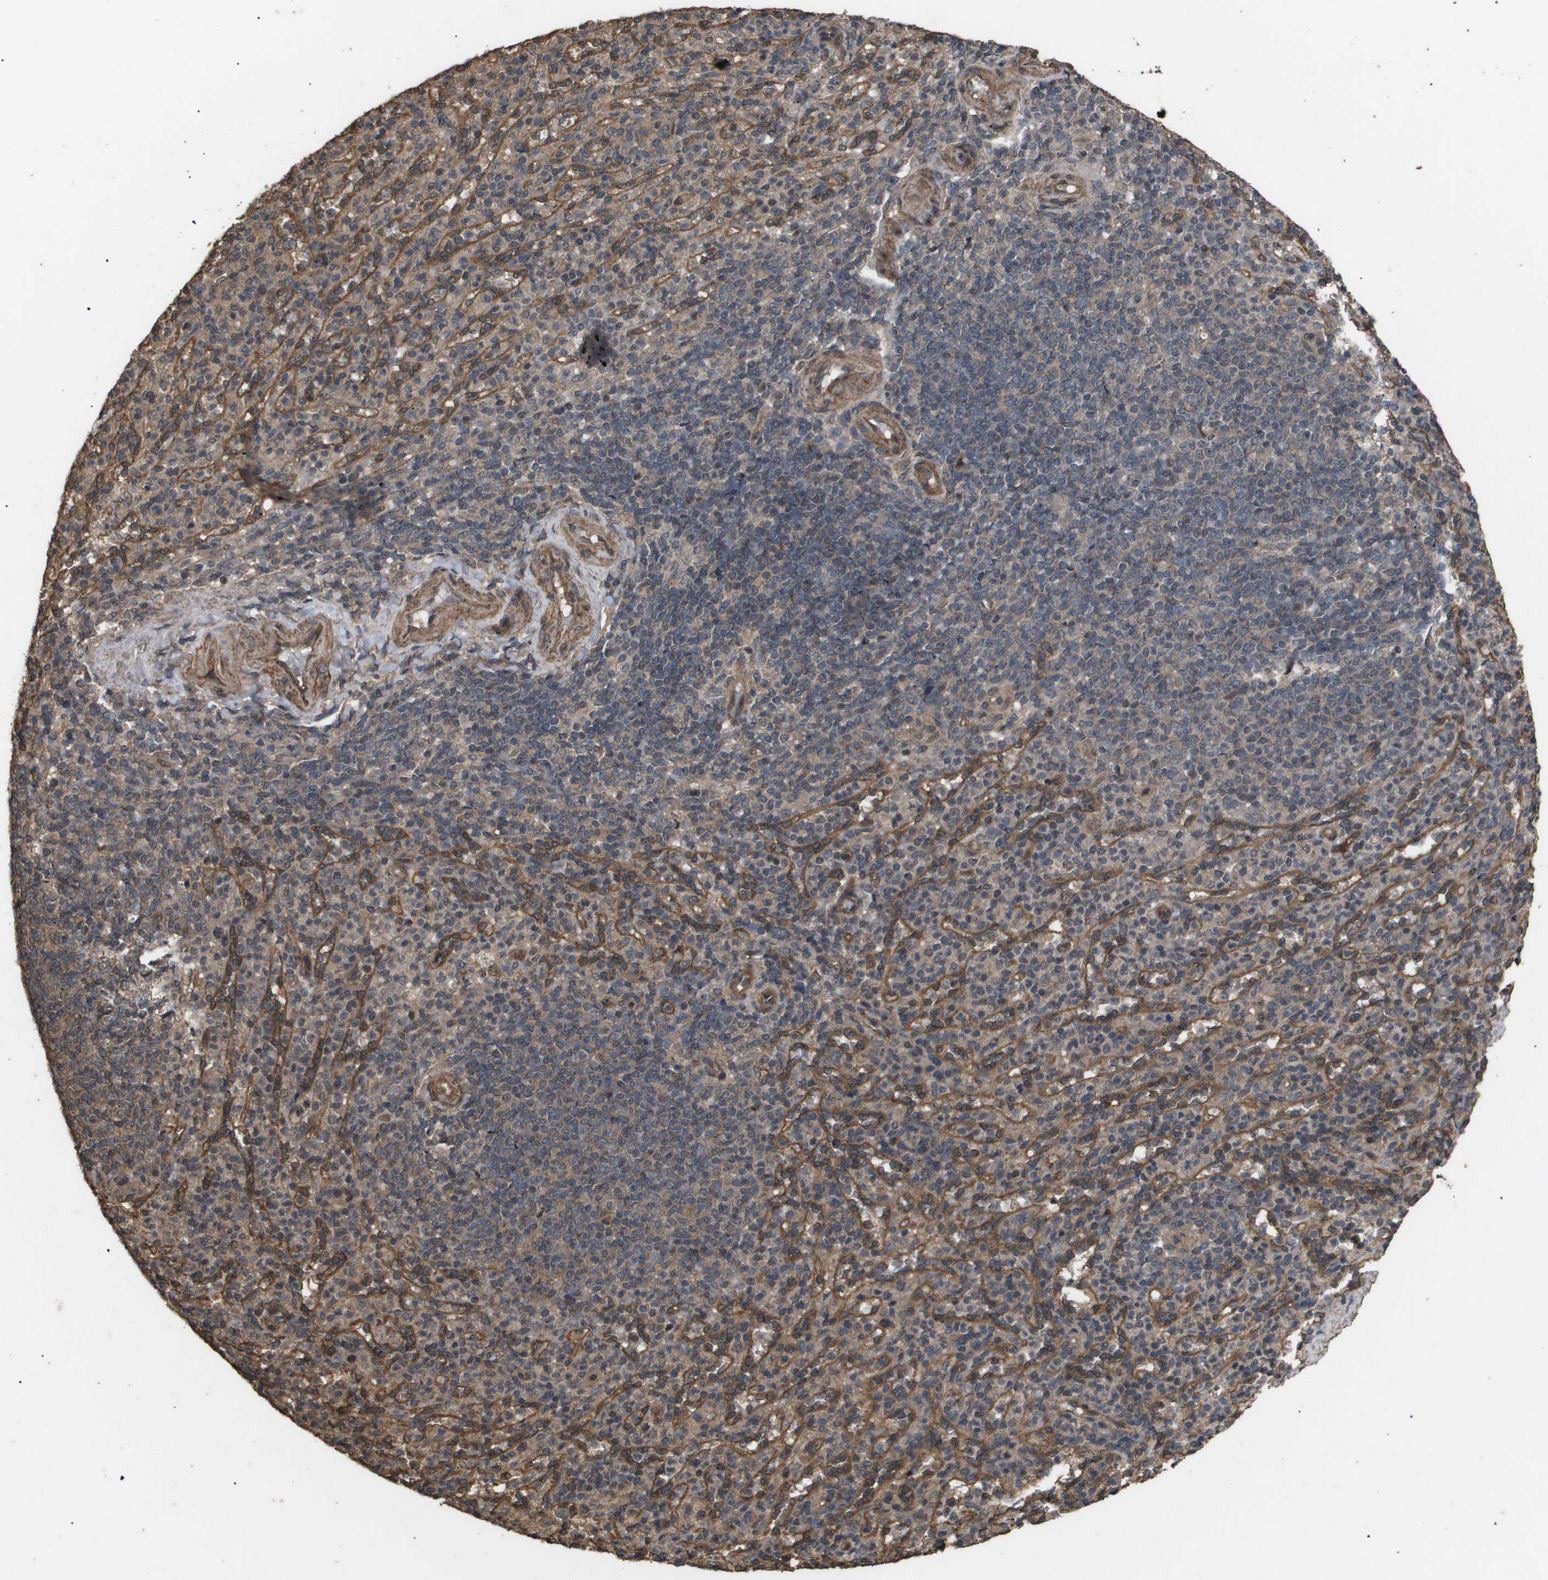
{"staining": {"intensity": "moderate", "quantity": ">75%", "location": "cytoplasmic/membranous"}, "tissue": "spleen", "cell_type": "Cells in red pulp", "image_type": "normal", "snomed": [{"axis": "morphology", "description": "Normal tissue, NOS"}, {"axis": "topography", "description": "Spleen"}], "caption": "IHC (DAB (3,3'-diaminobenzidine)) staining of unremarkable spleen shows moderate cytoplasmic/membranous protein expression in approximately >75% of cells in red pulp. Using DAB (brown) and hematoxylin (blue) stains, captured at high magnification using brightfield microscopy.", "gene": "CUL5", "patient": {"sex": "male", "age": 36}}